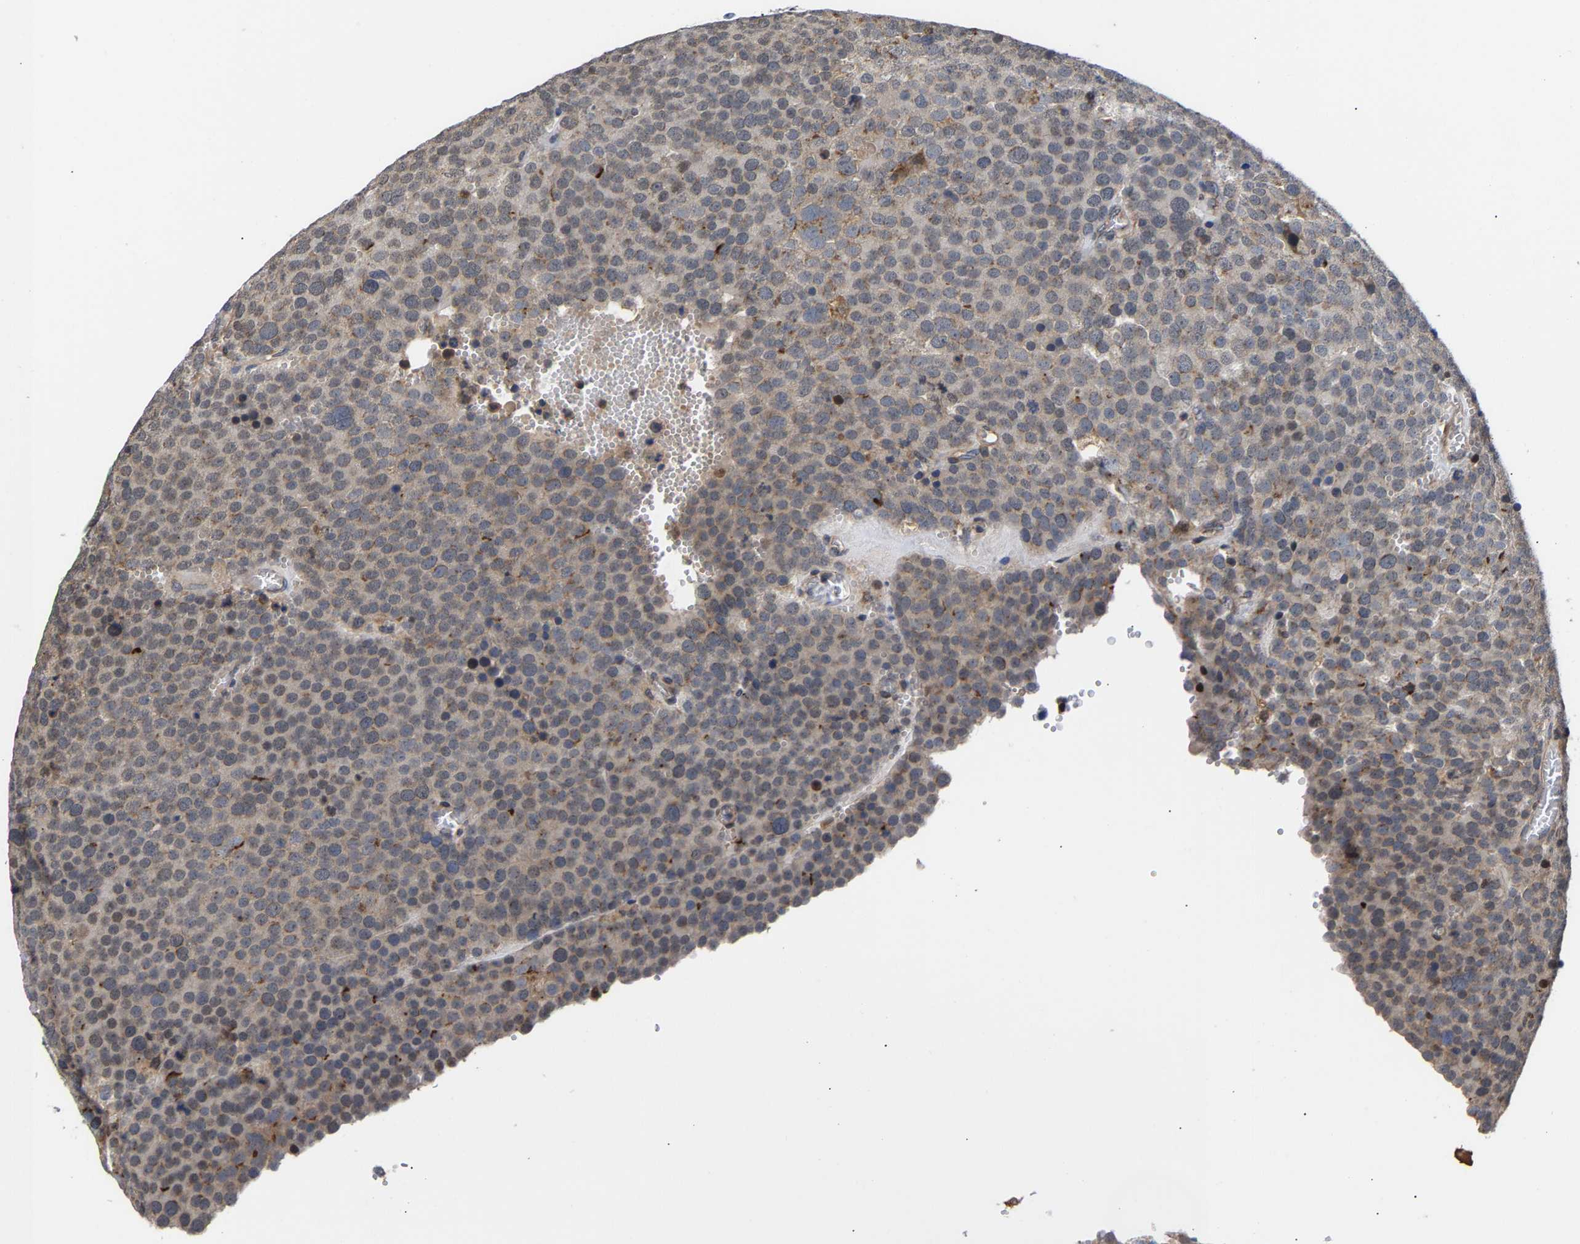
{"staining": {"intensity": "negative", "quantity": "none", "location": "none"}, "tissue": "testis cancer", "cell_type": "Tumor cells", "image_type": "cancer", "snomed": [{"axis": "morphology", "description": "Normal tissue, NOS"}, {"axis": "morphology", "description": "Seminoma, NOS"}, {"axis": "topography", "description": "Testis"}], "caption": "High magnification brightfield microscopy of testis cancer stained with DAB (3,3'-diaminobenzidine) (brown) and counterstained with hematoxylin (blue): tumor cells show no significant staining. (DAB (3,3'-diaminobenzidine) immunohistochemistry (IHC), high magnification).", "gene": "CLIP2", "patient": {"sex": "male", "age": 71}}